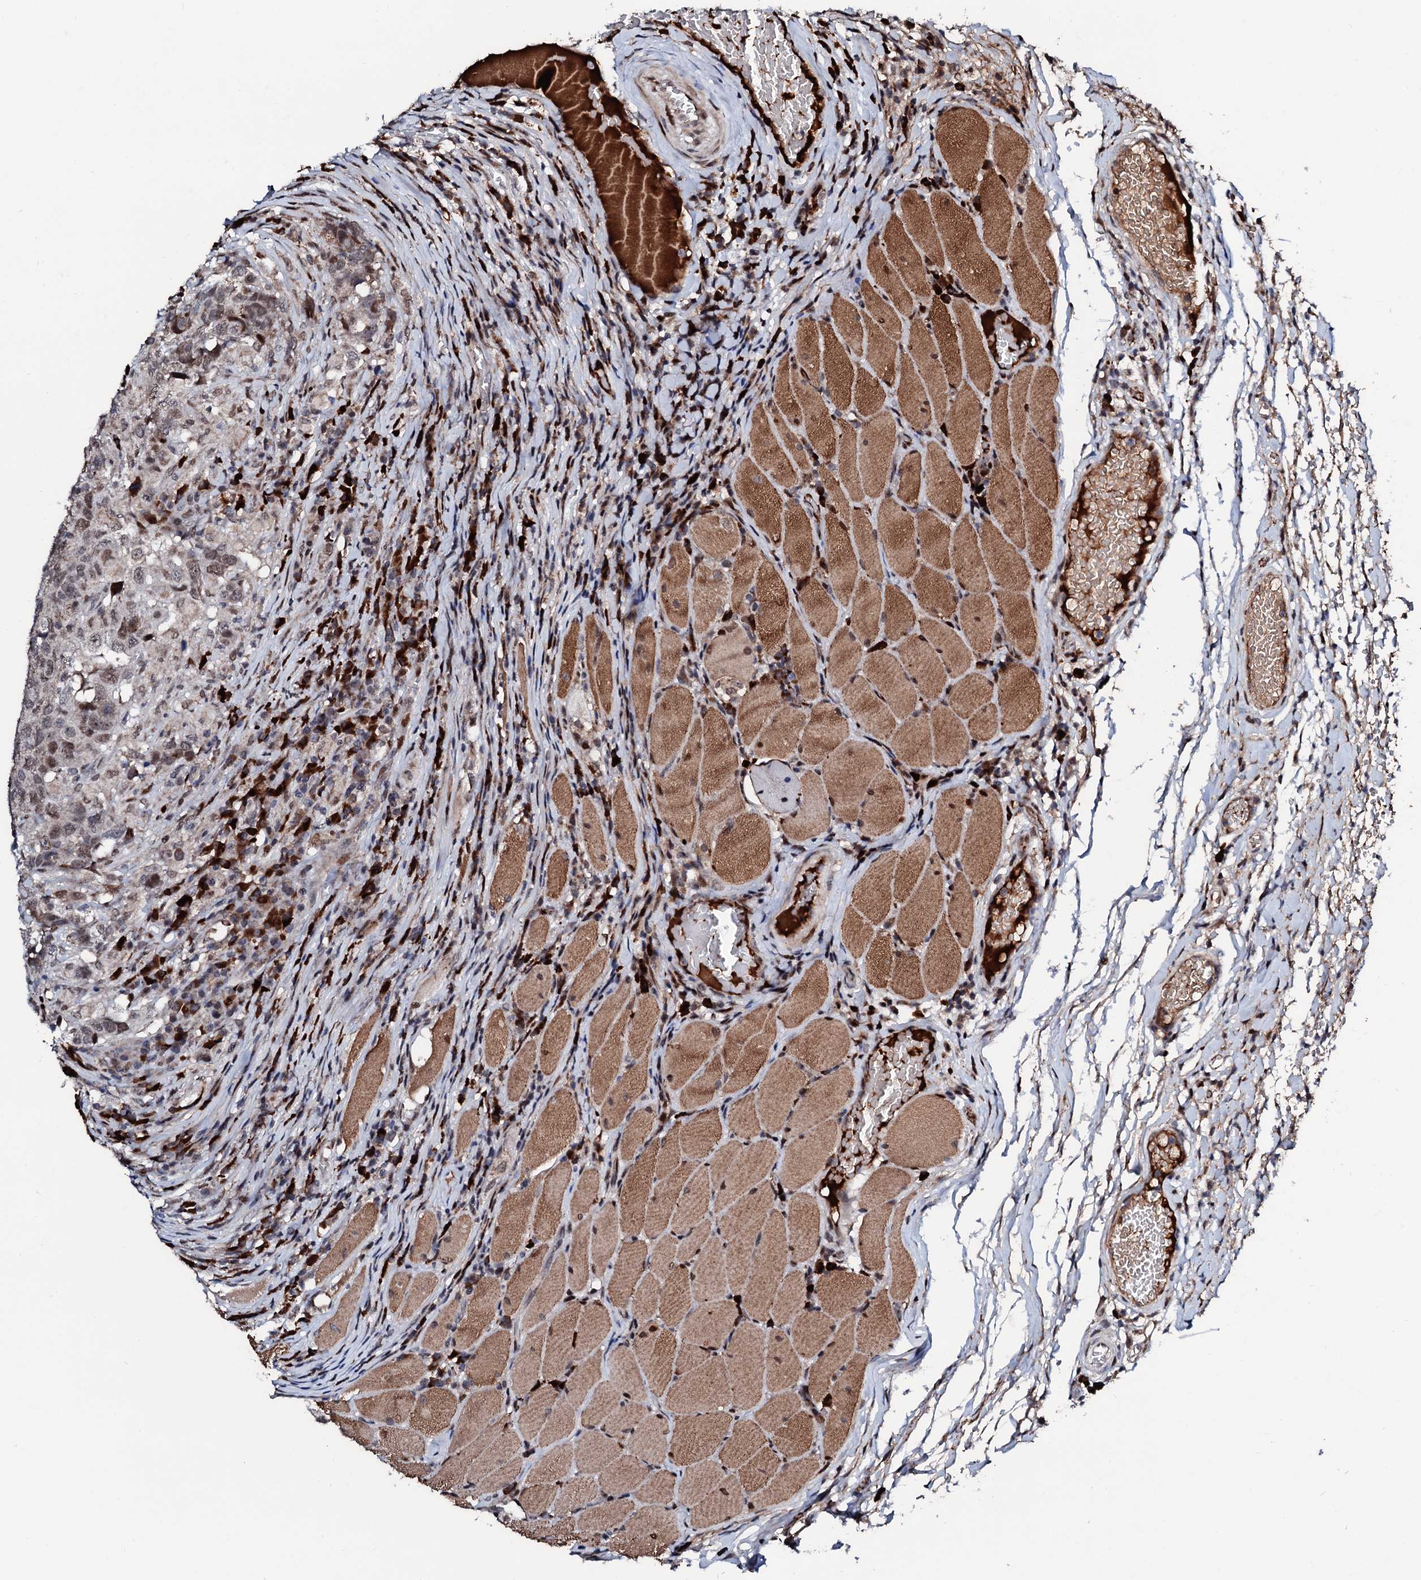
{"staining": {"intensity": "moderate", "quantity": "<25%", "location": "nuclear"}, "tissue": "head and neck cancer", "cell_type": "Tumor cells", "image_type": "cancer", "snomed": [{"axis": "morphology", "description": "Squamous cell carcinoma, NOS"}, {"axis": "topography", "description": "Head-Neck"}], "caption": "IHC (DAB) staining of squamous cell carcinoma (head and neck) displays moderate nuclear protein staining in about <25% of tumor cells.", "gene": "KIF18A", "patient": {"sex": "male", "age": 66}}